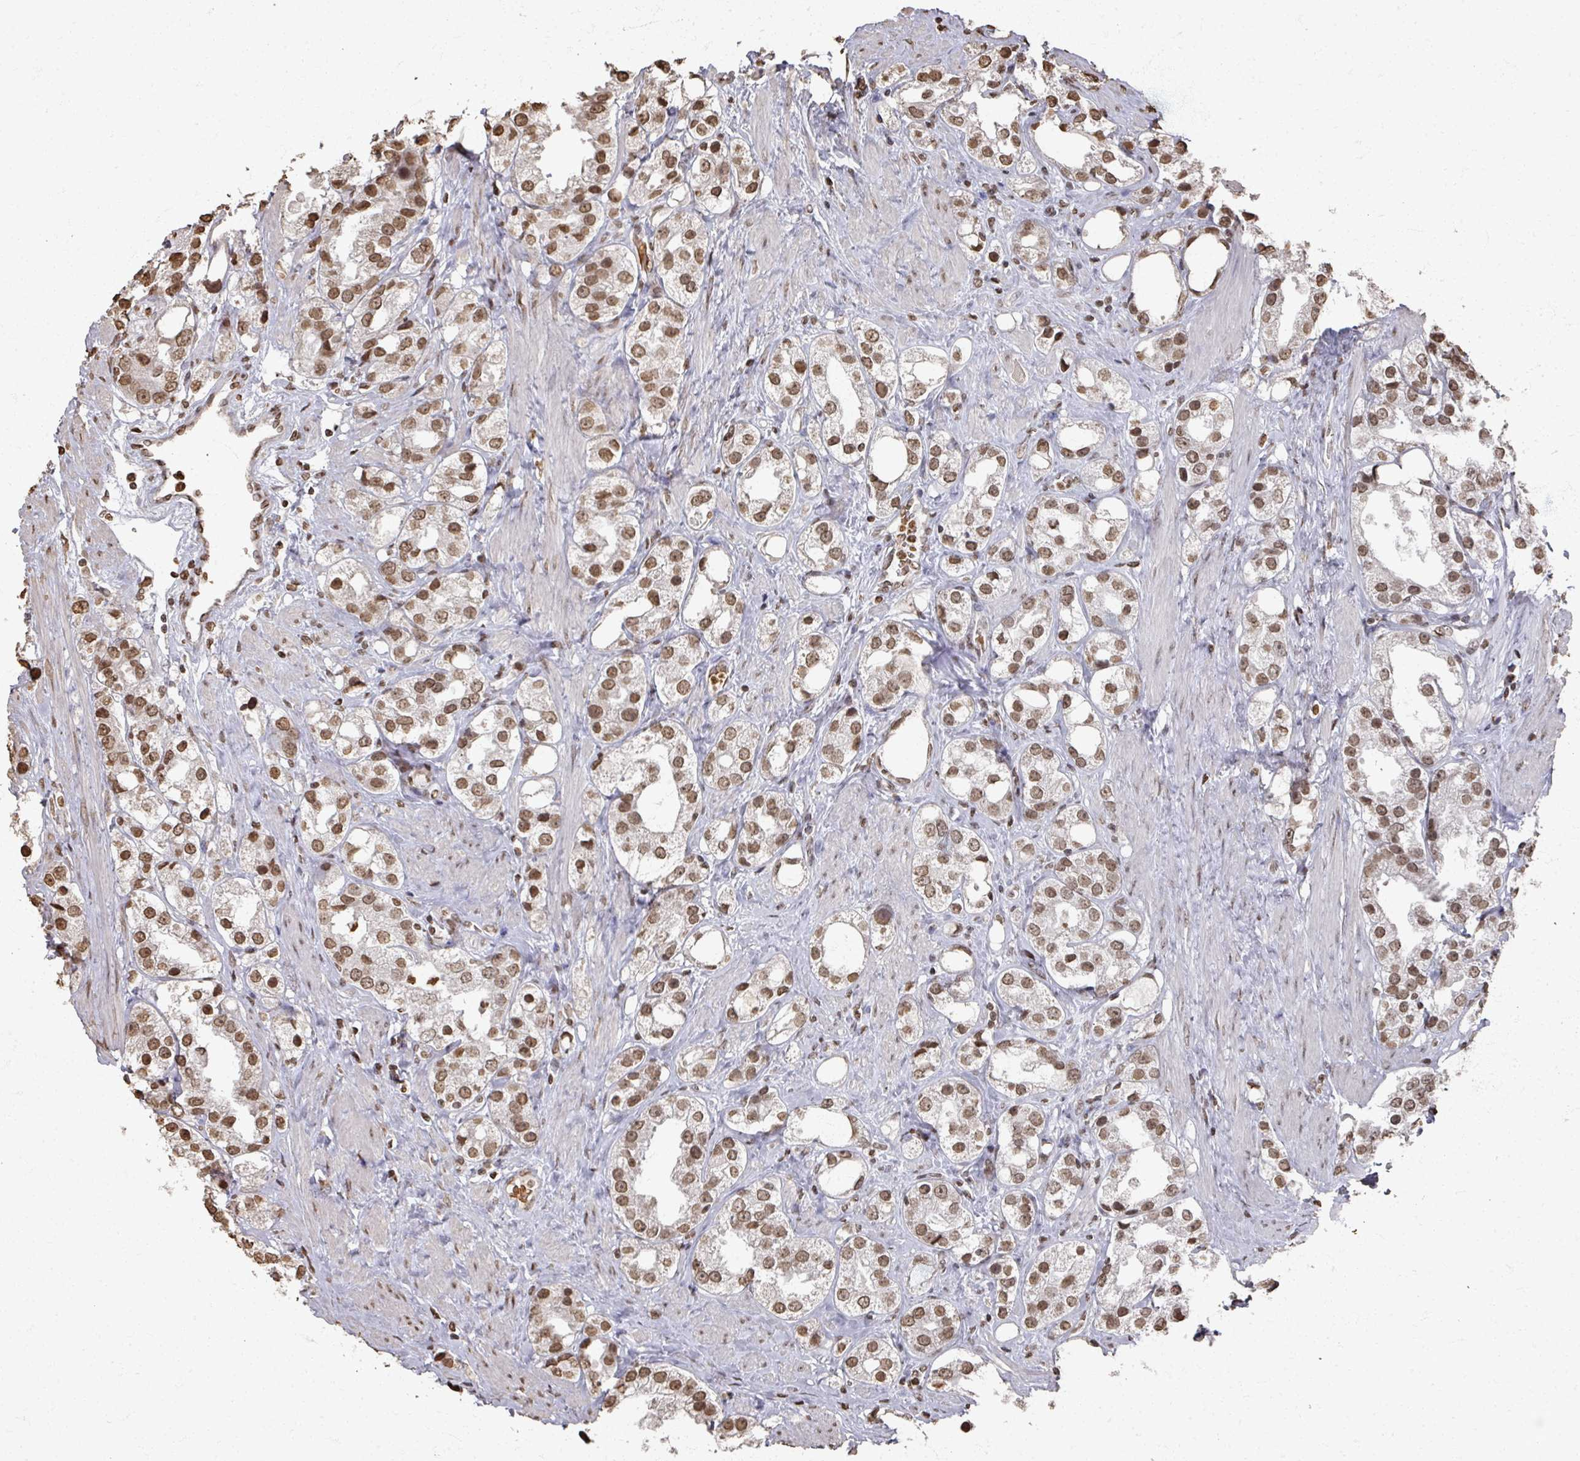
{"staining": {"intensity": "moderate", "quantity": ">75%", "location": "nuclear"}, "tissue": "prostate cancer", "cell_type": "Tumor cells", "image_type": "cancer", "snomed": [{"axis": "morphology", "description": "Adenocarcinoma, NOS"}, {"axis": "topography", "description": "Prostate"}], "caption": "The image displays staining of prostate adenocarcinoma, revealing moderate nuclear protein positivity (brown color) within tumor cells.", "gene": "DCUN1D5", "patient": {"sex": "male", "age": 79}}